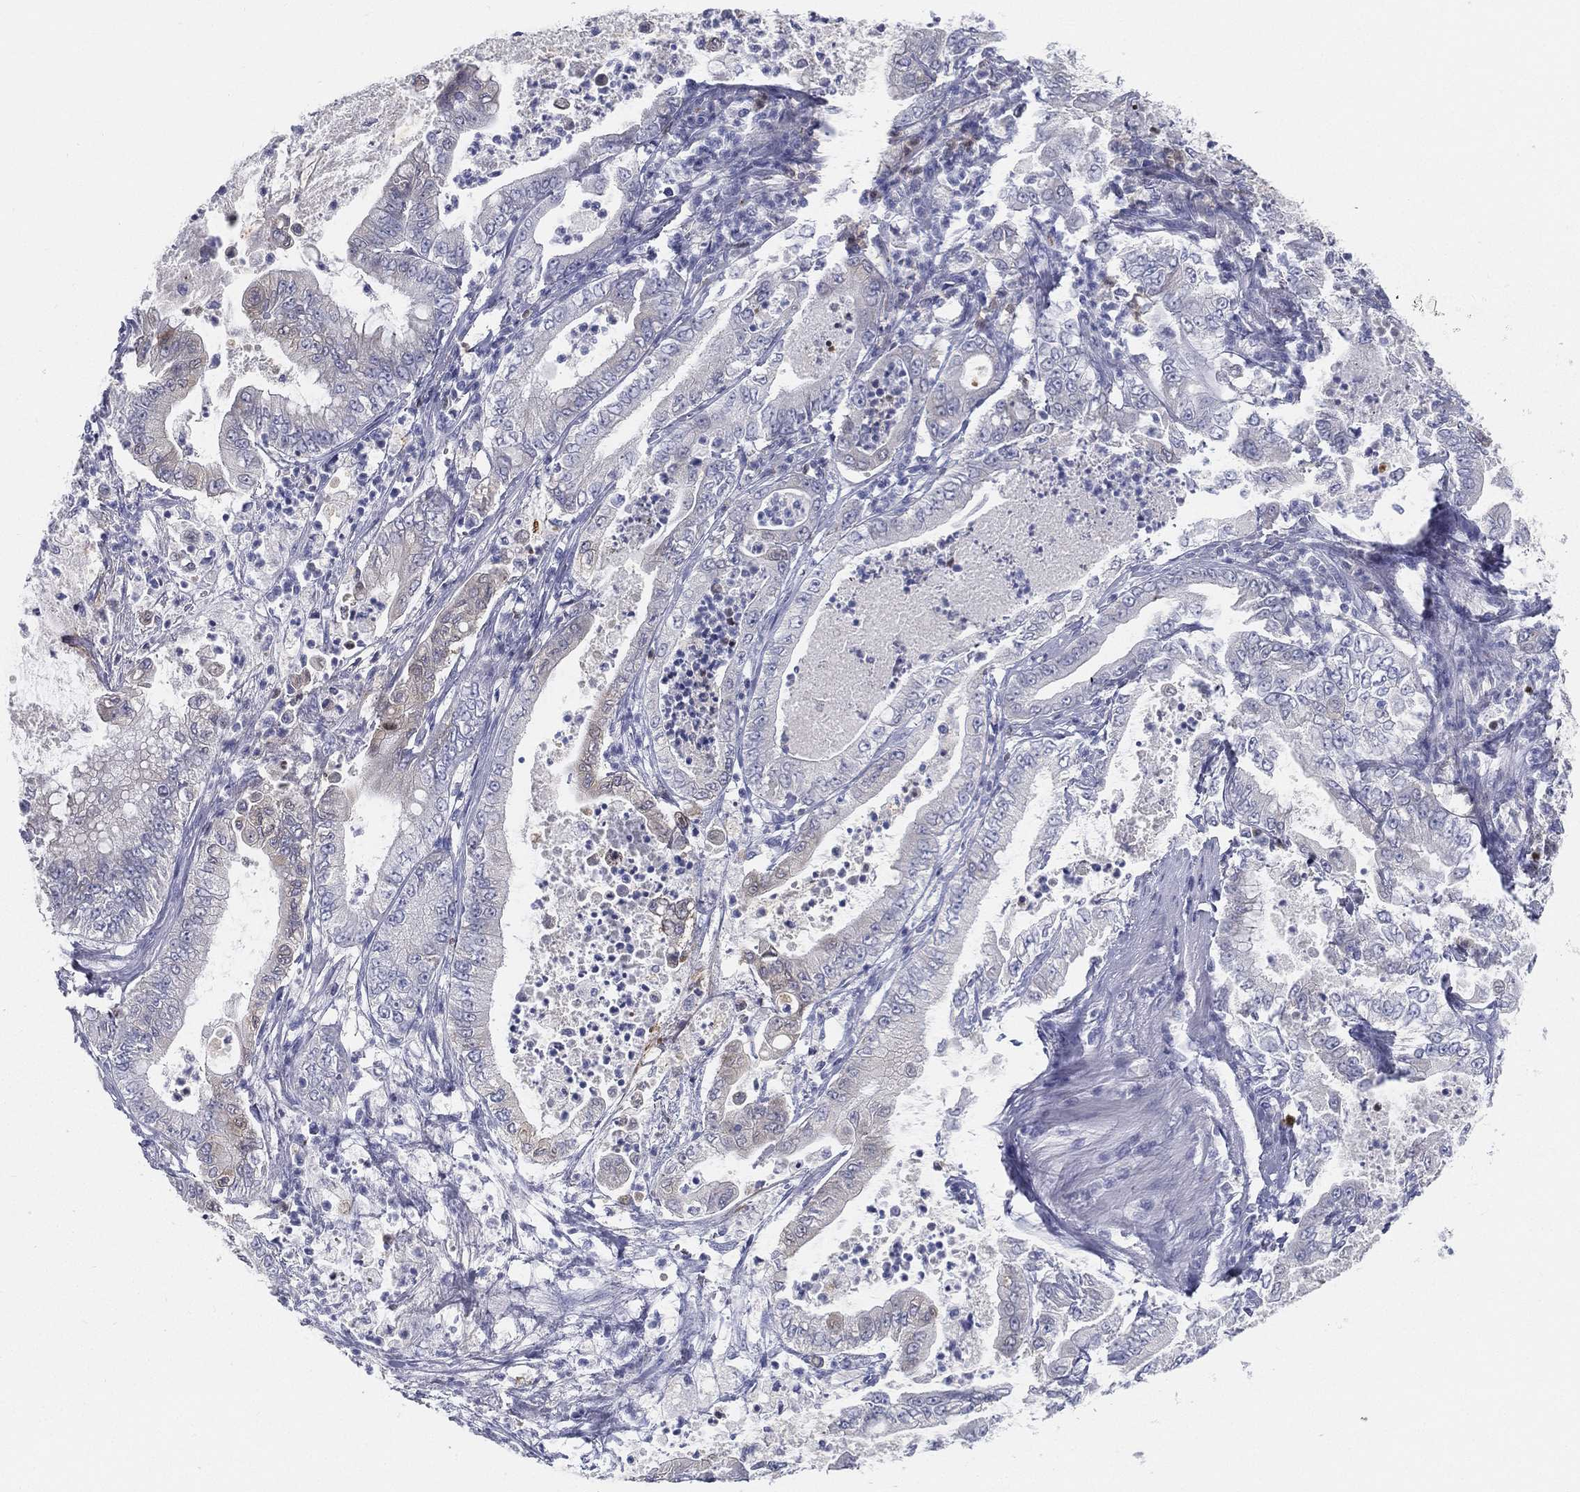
{"staining": {"intensity": "weak", "quantity": "<25%", "location": "cytoplasmic/membranous"}, "tissue": "pancreatic cancer", "cell_type": "Tumor cells", "image_type": "cancer", "snomed": [{"axis": "morphology", "description": "Adenocarcinoma, NOS"}, {"axis": "topography", "description": "Pancreas"}], "caption": "Immunohistochemistry photomicrograph of human pancreatic cancer (adenocarcinoma) stained for a protein (brown), which demonstrates no staining in tumor cells.", "gene": "STS", "patient": {"sex": "male", "age": 71}}